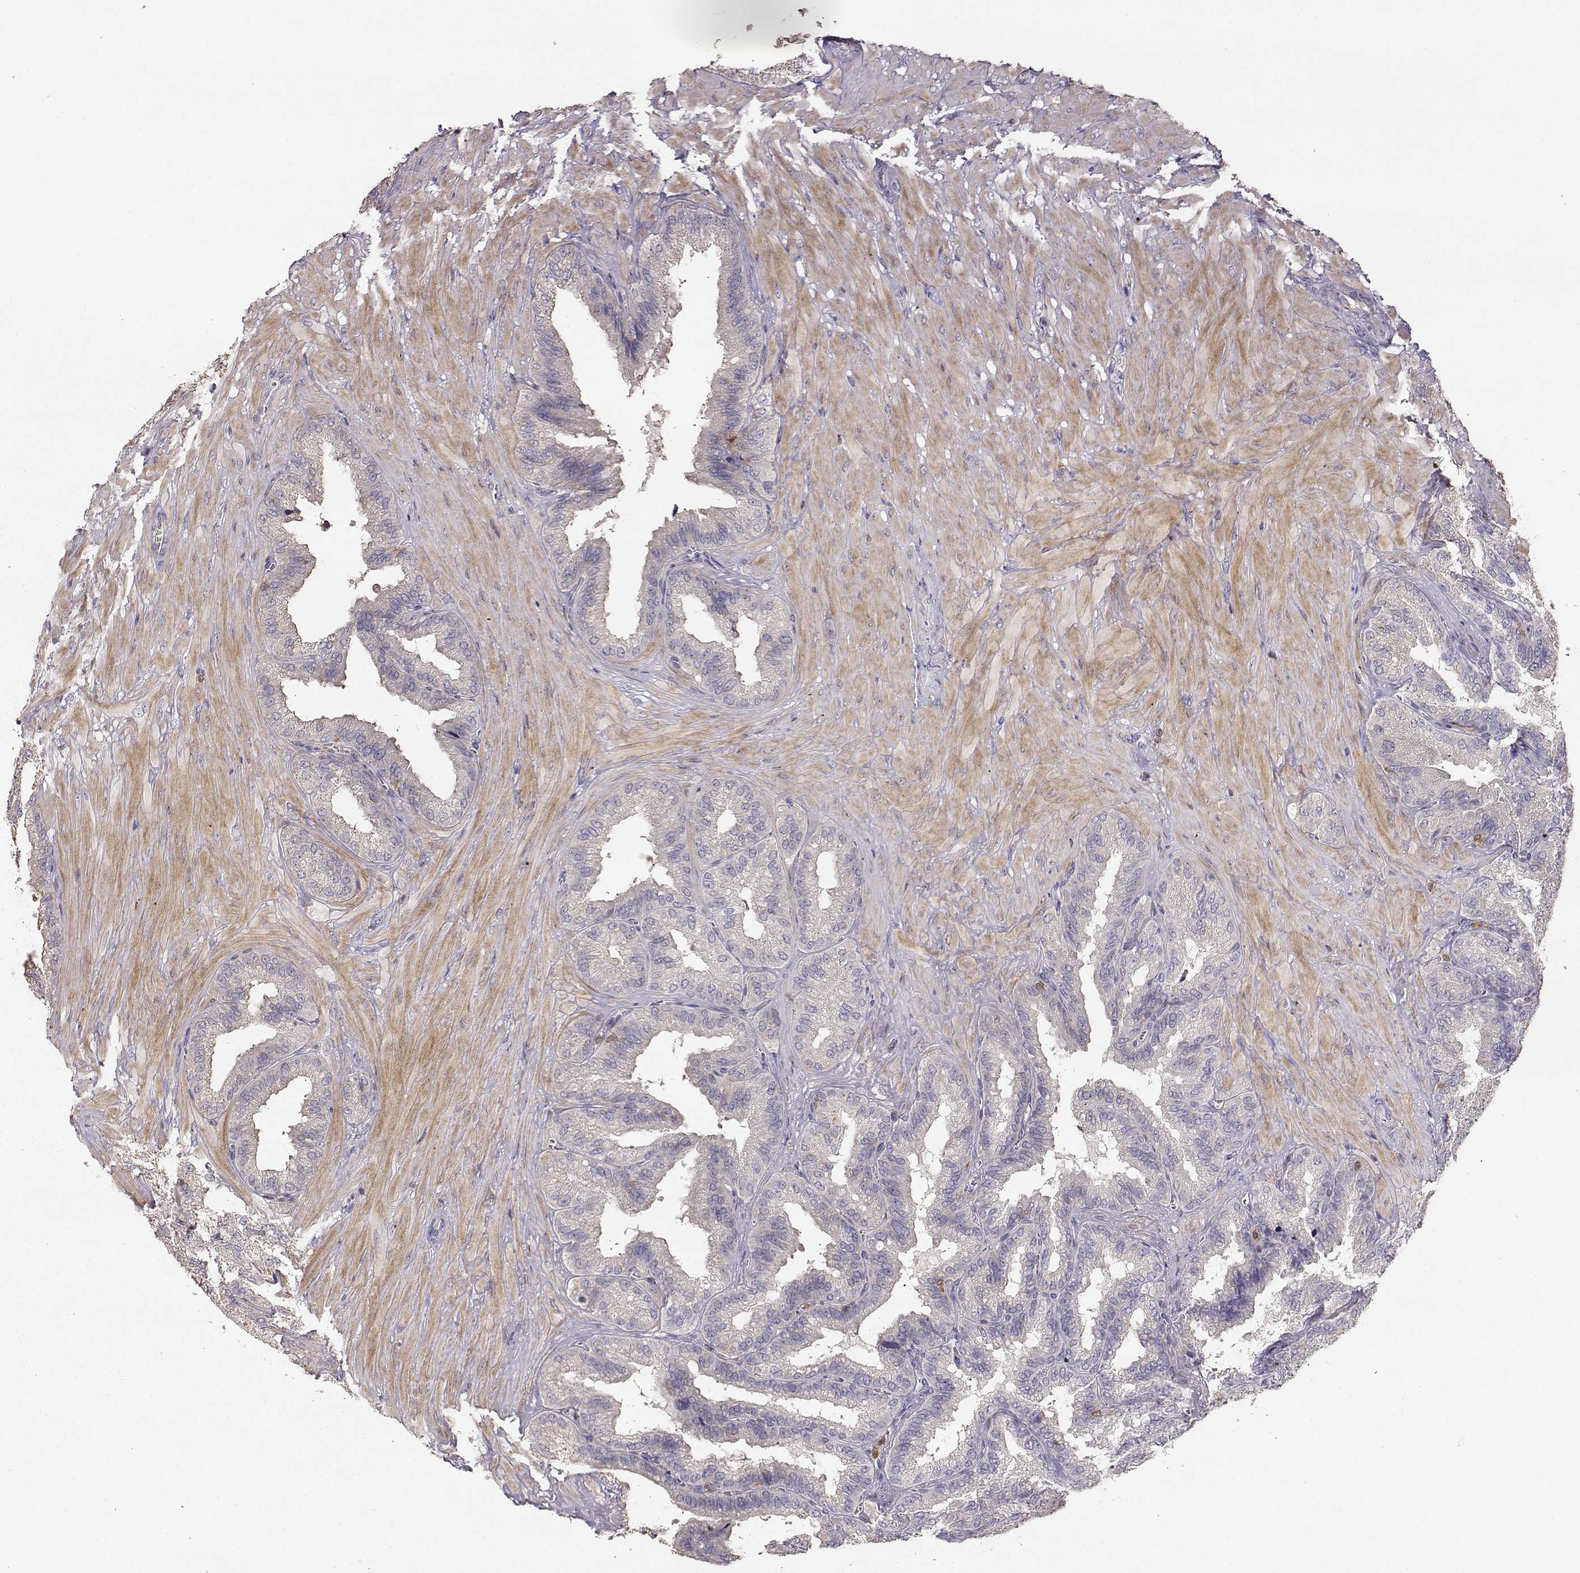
{"staining": {"intensity": "negative", "quantity": "none", "location": "none"}, "tissue": "seminal vesicle", "cell_type": "Glandular cells", "image_type": "normal", "snomed": [{"axis": "morphology", "description": "Normal tissue, NOS"}, {"axis": "topography", "description": "Seminal veicle"}], "caption": "Image shows no protein positivity in glandular cells of benign seminal vesicle.", "gene": "VAV1", "patient": {"sex": "male", "age": 37}}